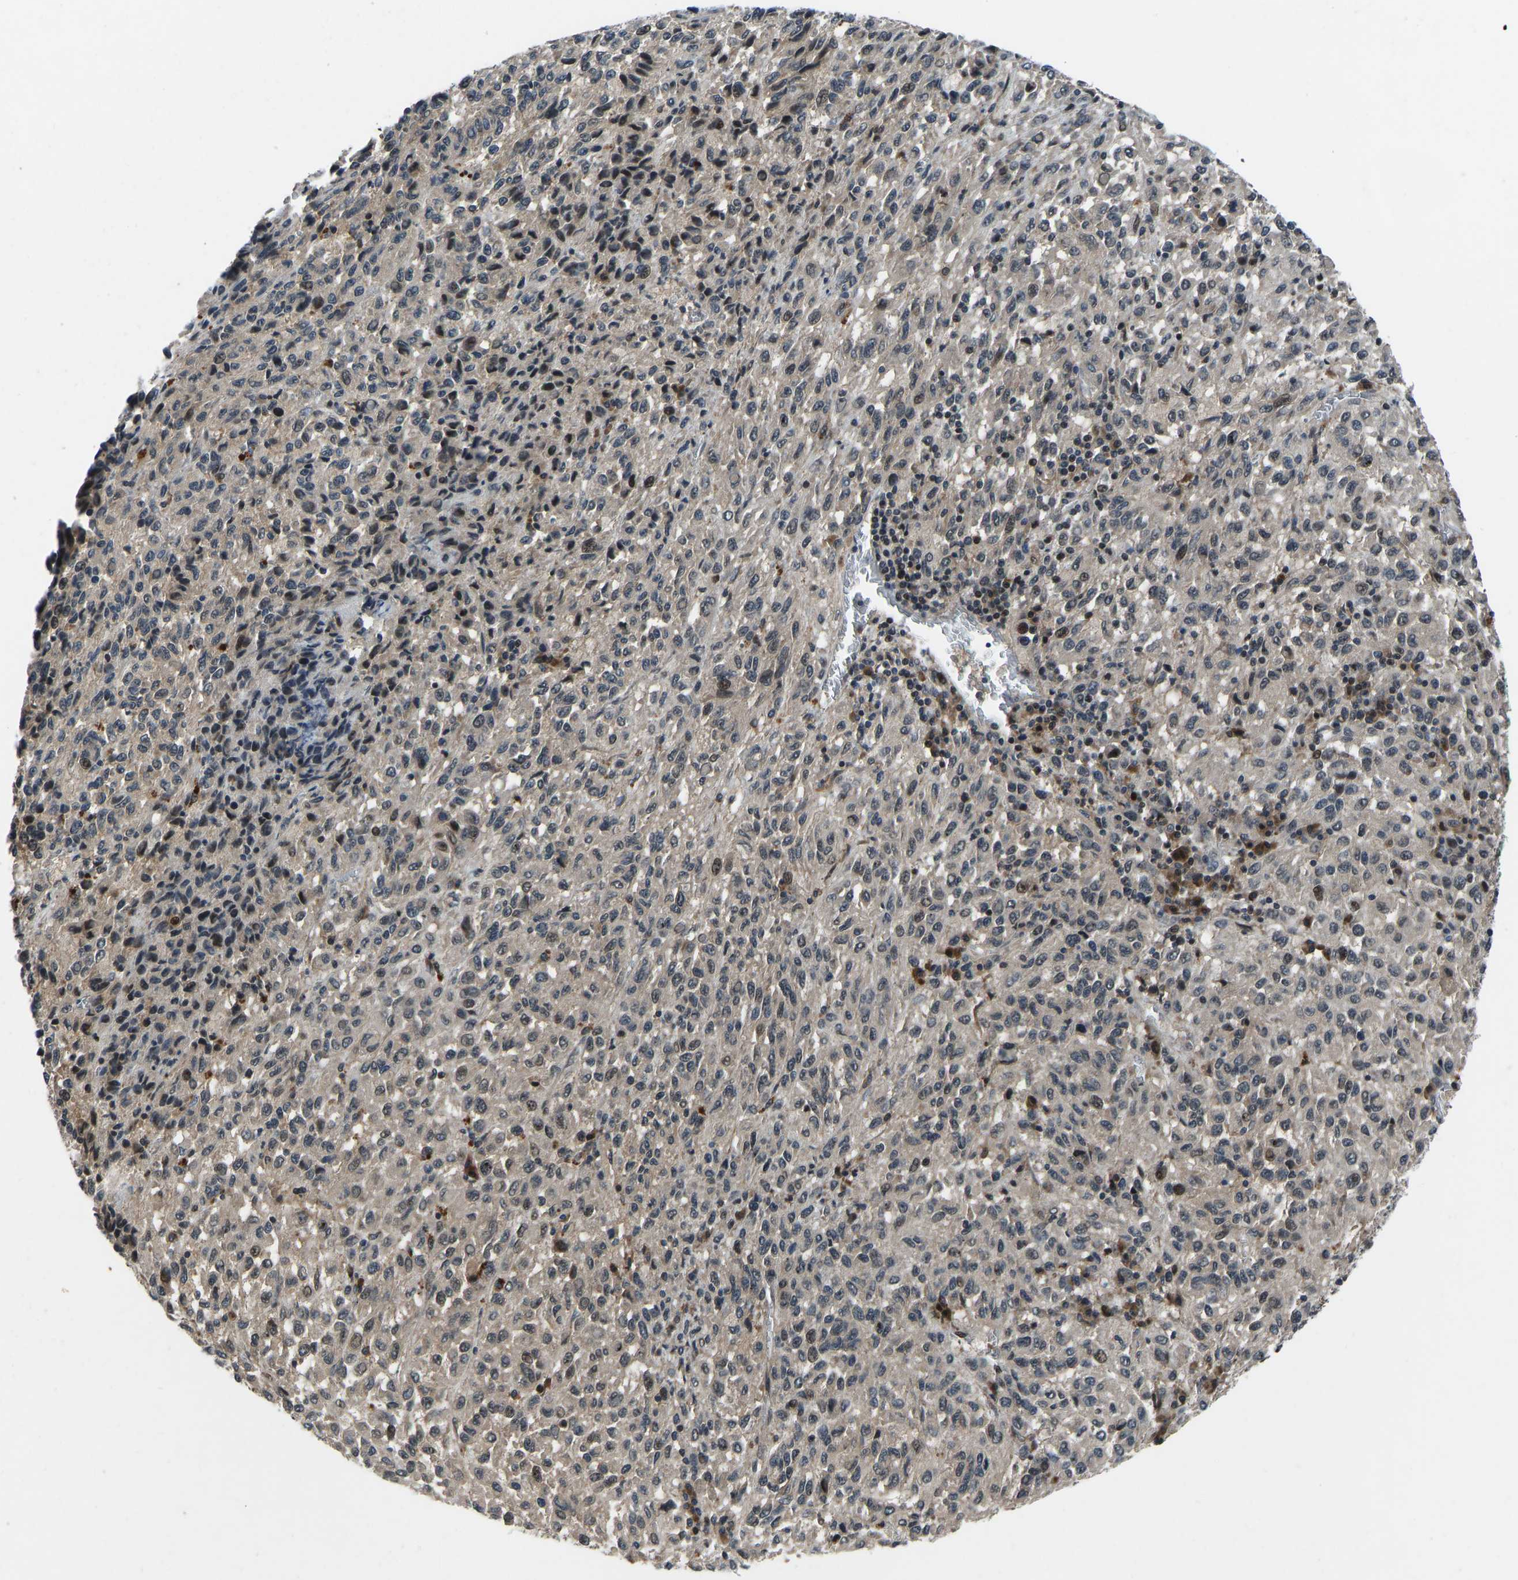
{"staining": {"intensity": "weak", "quantity": ">75%", "location": "cytoplasmic/membranous,nuclear"}, "tissue": "melanoma", "cell_type": "Tumor cells", "image_type": "cancer", "snomed": [{"axis": "morphology", "description": "Malignant melanoma, Metastatic site"}, {"axis": "topography", "description": "Lung"}], "caption": "Melanoma stained for a protein demonstrates weak cytoplasmic/membranous and nuclear positivity in tumor cells. Immunohistochemistry (ihc) stains the protein in brown and the nuclei are stained blue.", "gene": "RLIM", "patient": {"sex": "male", "age": 64}}